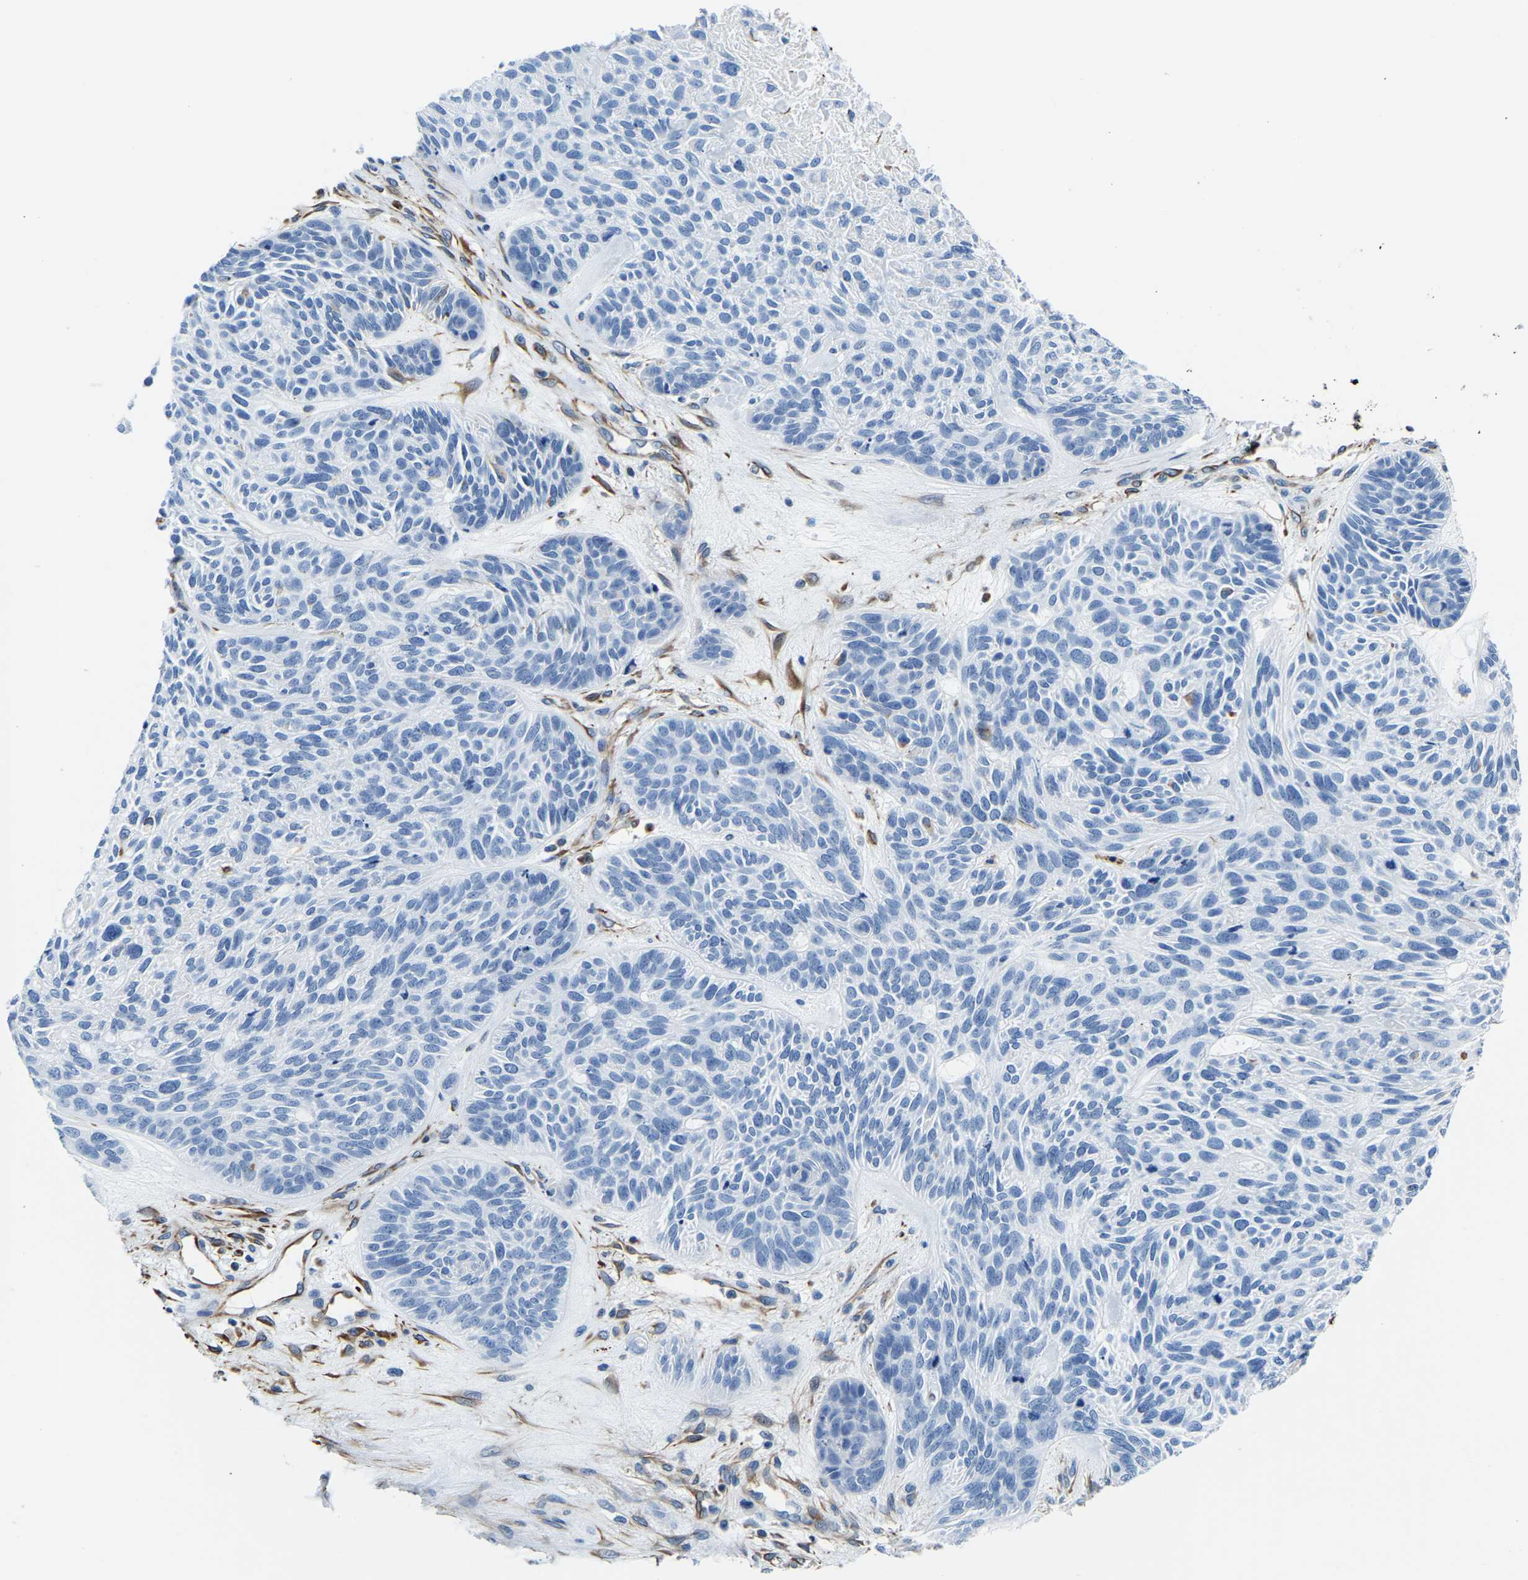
{"staining": {"intensity": "negative", "quantity": "none", "location": "none"}, "tissue": "skin cancer", "cell_type": "Tumor cells", "image_type": "cancer", "snomed": [{"axis": "morphology", "description": "Basal cell carcinoma"}, {"axis": "topography", "description": "Skin"}], "caption": "DAB immunohistochemical staining of skin cancer reveals no significant expression in tumor cells.", "gene": "MS4A3", "patient": {"sex": "male", "age": 55}}